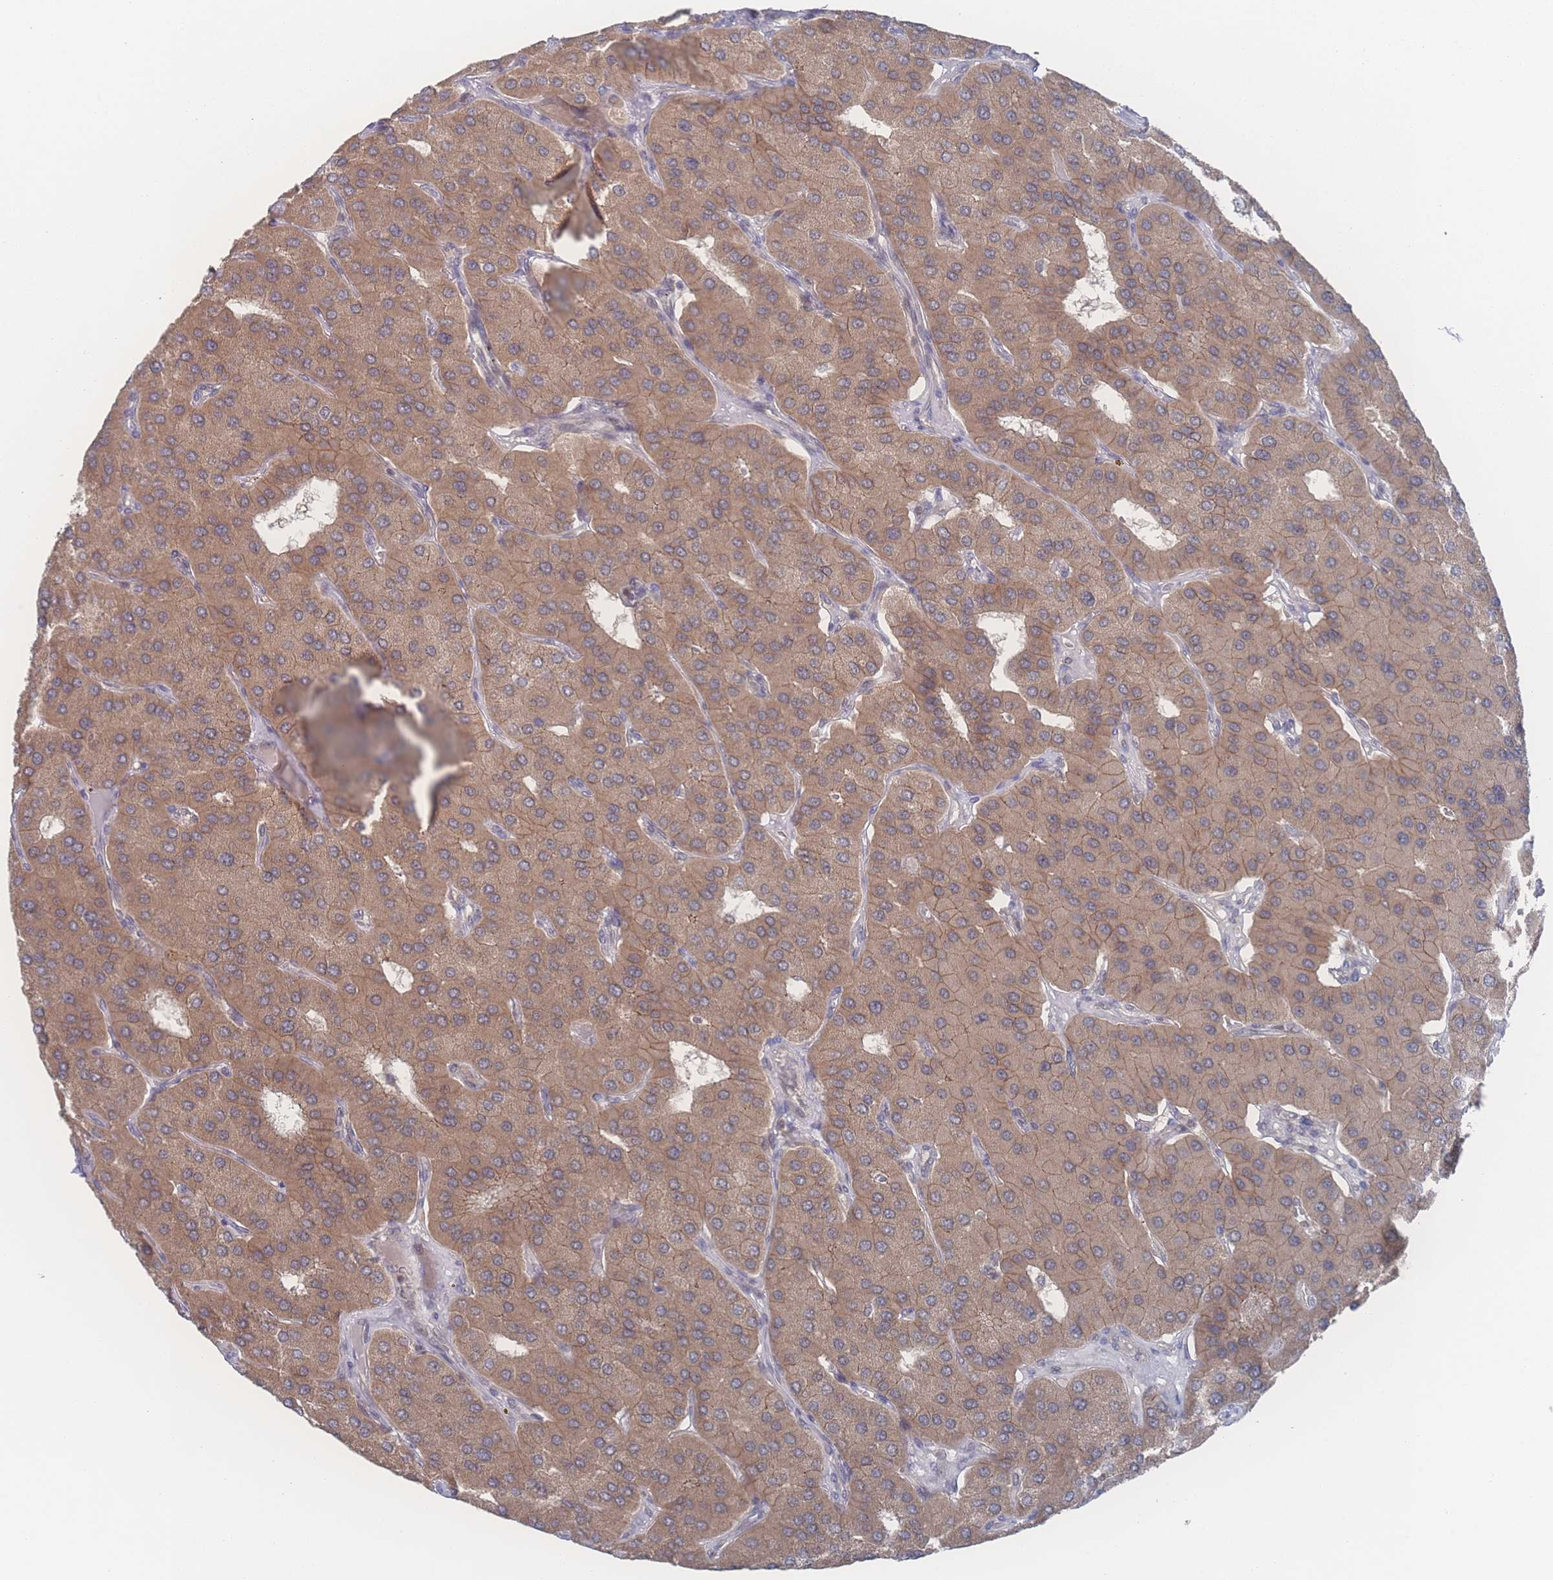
{"staining": {"intensity": "moderate", "quantity": ">75%", "location": "cytoplasmic/membranous"}, "tissue": "parathyroid gland", "cell_type": "Glandular cells", "image_type": "normal", "snomed": [{"axis": "morphology", "description": "Normal tissue, NOS"}, {"axis": "morphology", "description": "Adenoma, NOS"}, {"axis": "topography", "description": "Parathyroid gland"}], "caption": "Immunohistochemistry staining of normal parathyroid gland, which exhibits medium levels of moderate cytoplasmic/membranous positivity in about >75% of glandular cells indicating moderate cytoplasmic/membranous protein expression. The staining was performed using DAB (brown) for protein detection and nuclei were counterstained in hematoxylin (blue).", "gene": "NBEAL1", "patient": {"sex": "female", "age": 86}}